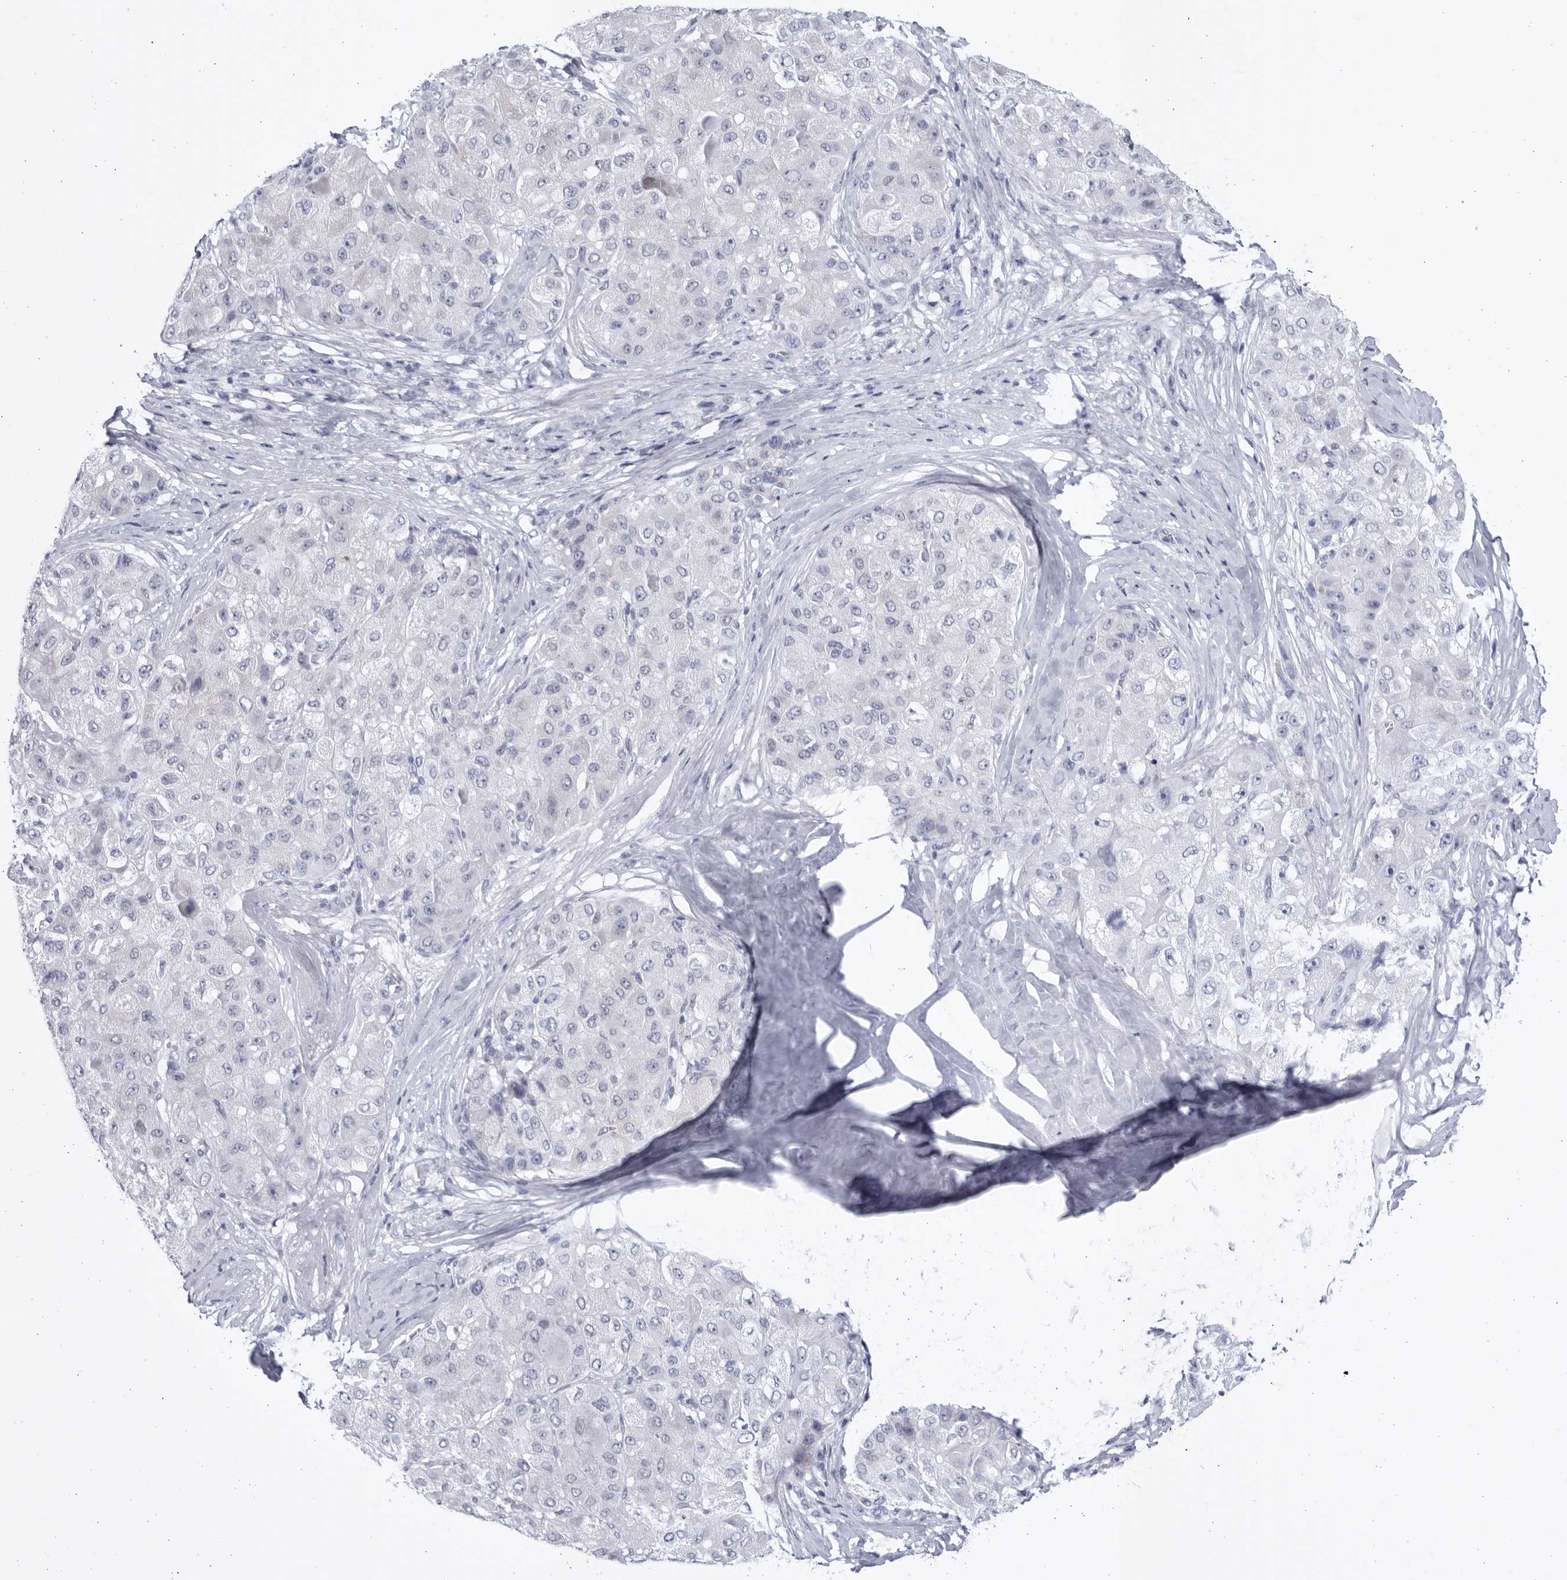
{"staining": {"intensity": "negative", "quantity": "none", "location": "none"}, "tissue": "liver cancer", "cell_type": "Tumor cells", "image_type": "cancer", "snomed": [{"axis": "morphology", "description": "Carcinoma, Hepatocellular, NOS"}, {"axis": "topography", "description": "Liver"}], "caption": "DAB (3,3'-diaminobenzidine) immunohistochemical staining of hepatocellular carcinoma (liver) shows no significant staining in tumor cells.", "gene": "CCDC181", "patient": {"sex": "male", "age": 80}}